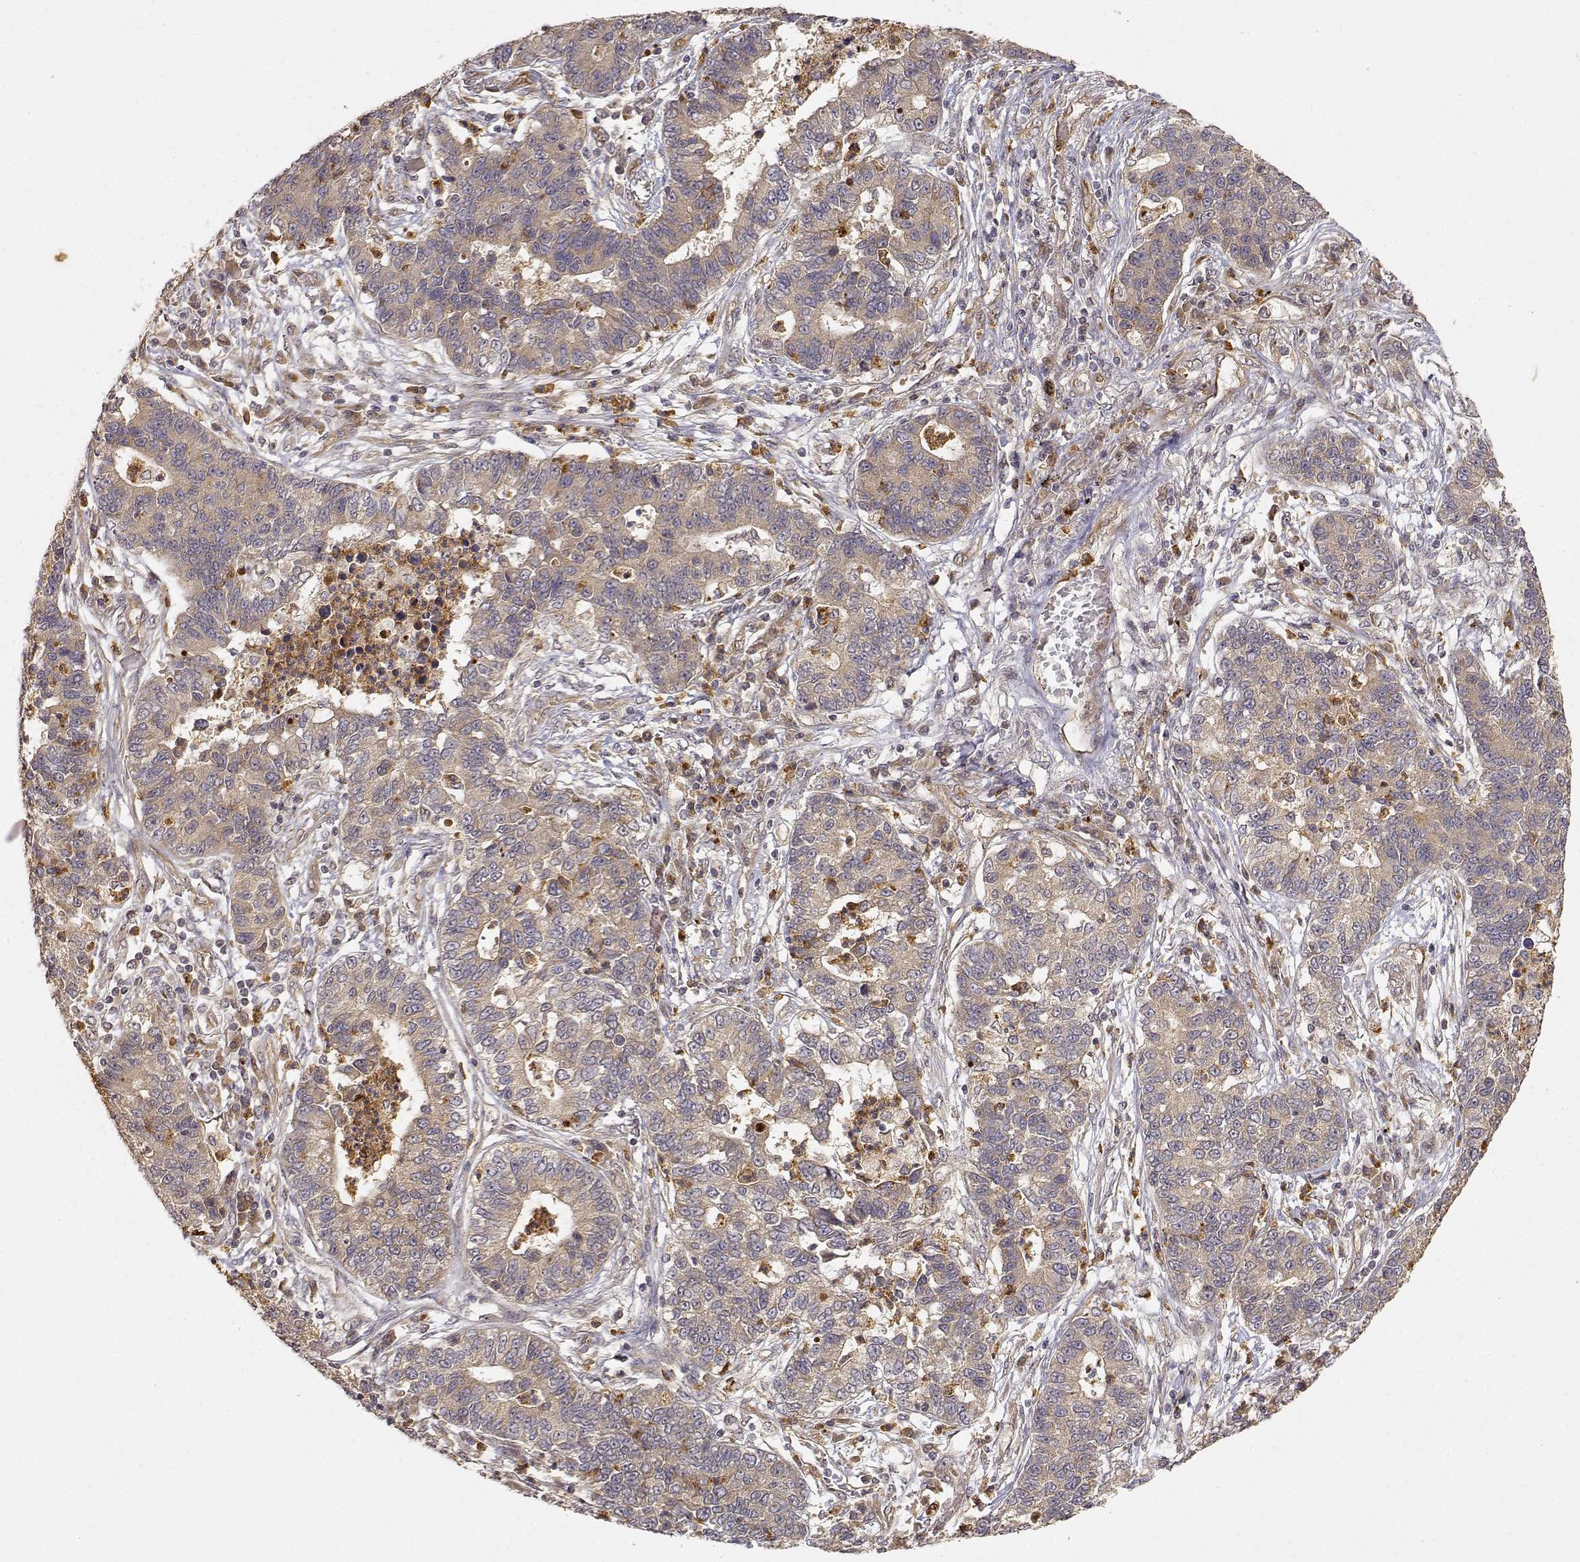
{"staining": {"intensity": "weak", "quantity": ">75%", "location": "cytoplasmic/membranous"}, "tissue": "lung cancer", "cell_type": "Tumor cells", "image_type": "cancer", "snomed": [{"axis": "morphology", "description": "Adenocarcinoma, NOS"}, {"axis": "topography", "description": "Lung"}], "caption": "A high-resolution histopathology image shows immunohistochemistry (IHC) staining of lung adenocarcinoma, which demonstrates weak cytoplasmic/membranous staining in about >75% of tumor cells. (Stains: DAB in brown, nuclei in blue, Microscopy: brightfield microscopy at high magnification).", "gene": "CDK5RAP2", "patient": {"sex": "female", "age": 57}}